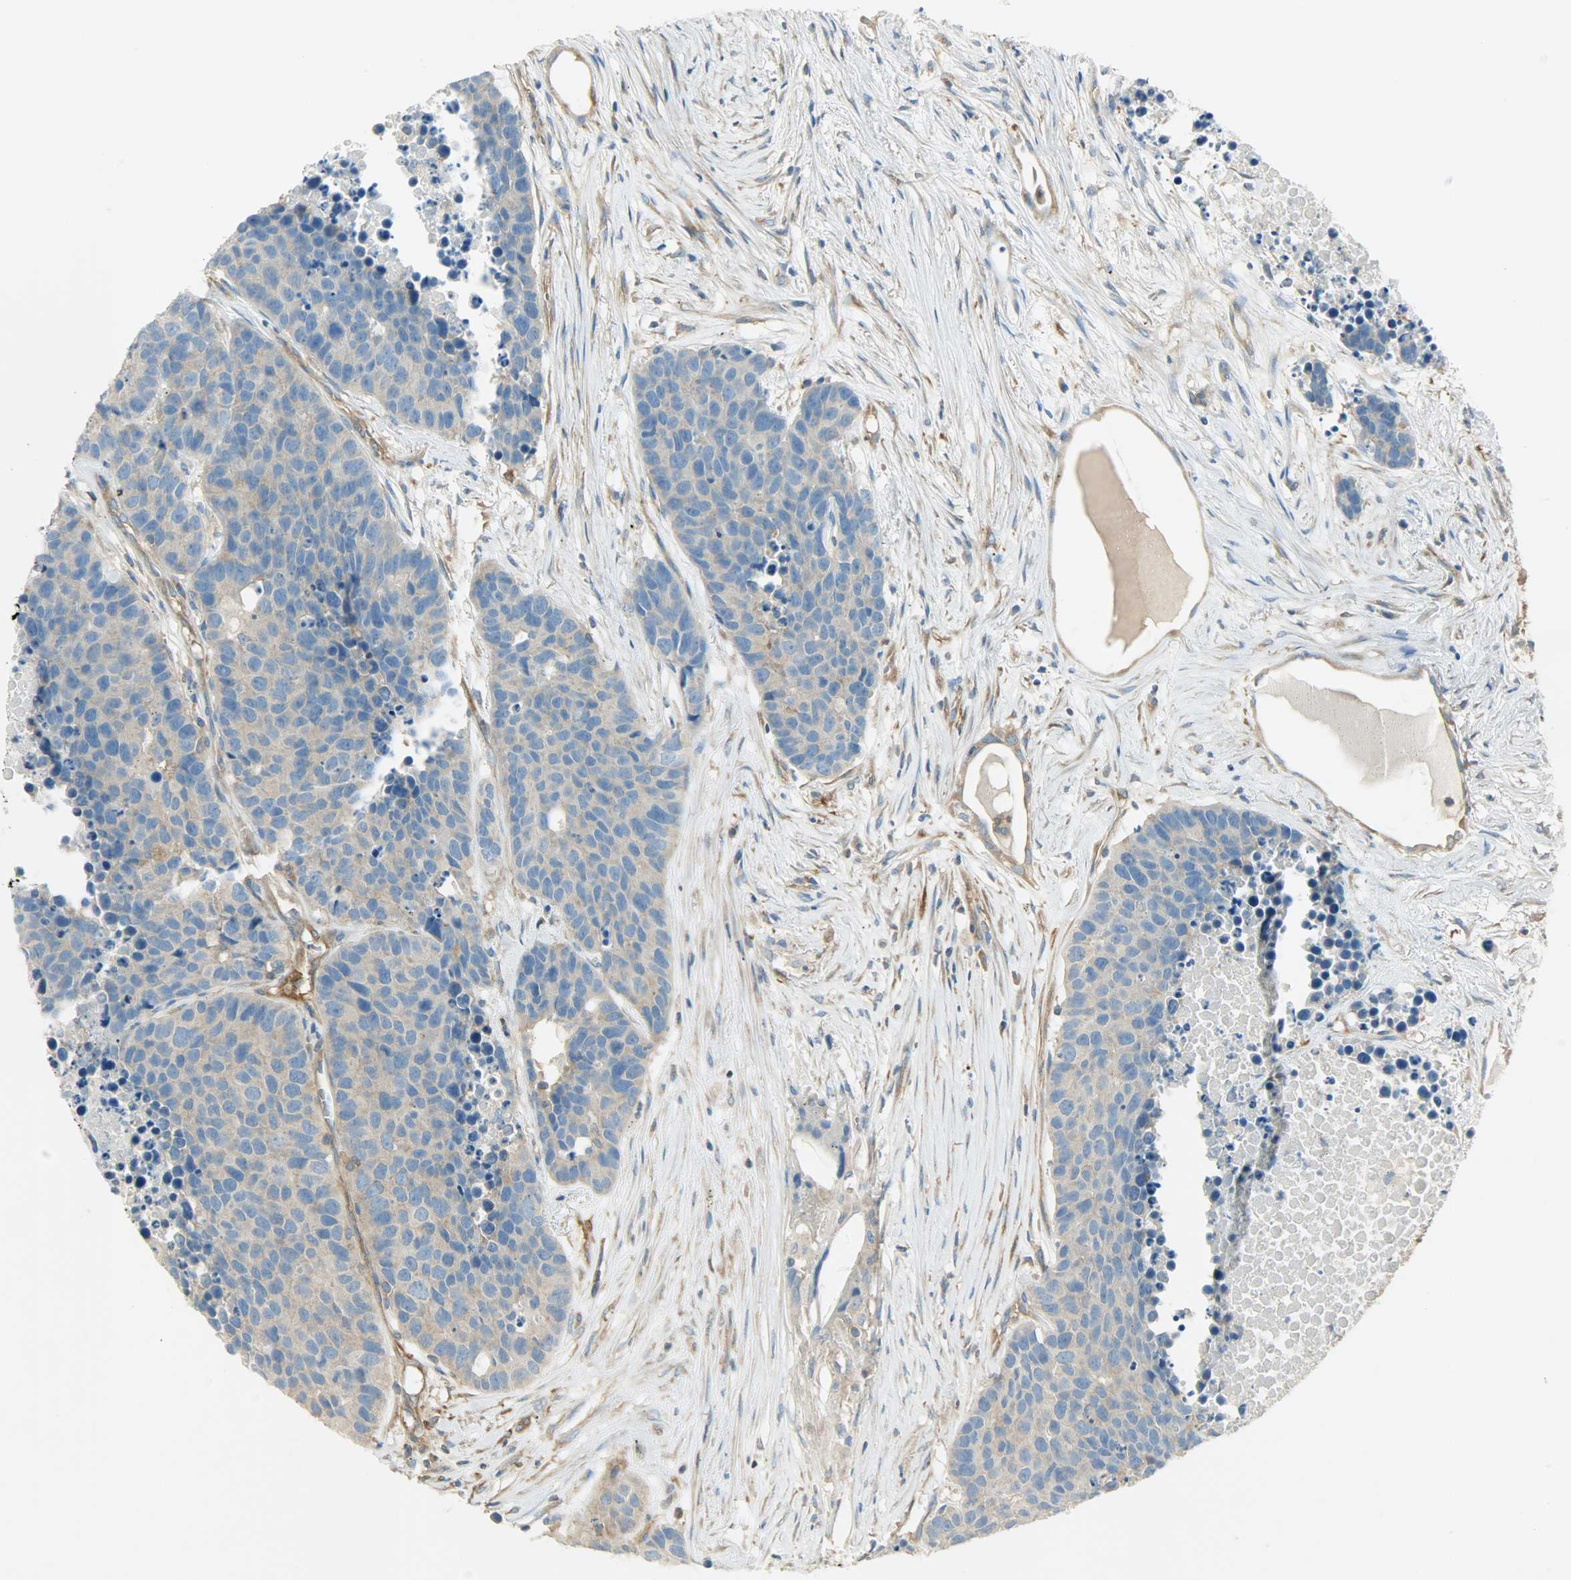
{"staining": {"intensity": "weak", "quantity": ">75%", "location": "cytoplasmic/membranous"}, "tissue": "carcinoid", "cell_type": "Tumor cells", "image_type": "cancer", "snomed": [{"axis": "morphology", "description": "Carcinoid, malignant, NOS"}, {"axis": "topography", "description": "Lung"}], "caption": "Approximately >75% of tumor cells in carcinoid (malignant) exhibit weak cytoplasmic/membranous protein positivity as visualized by brown immunohistochemical staining.", "gene": "TSC22D2", "patient": {"sex": "male", "age": 60}}